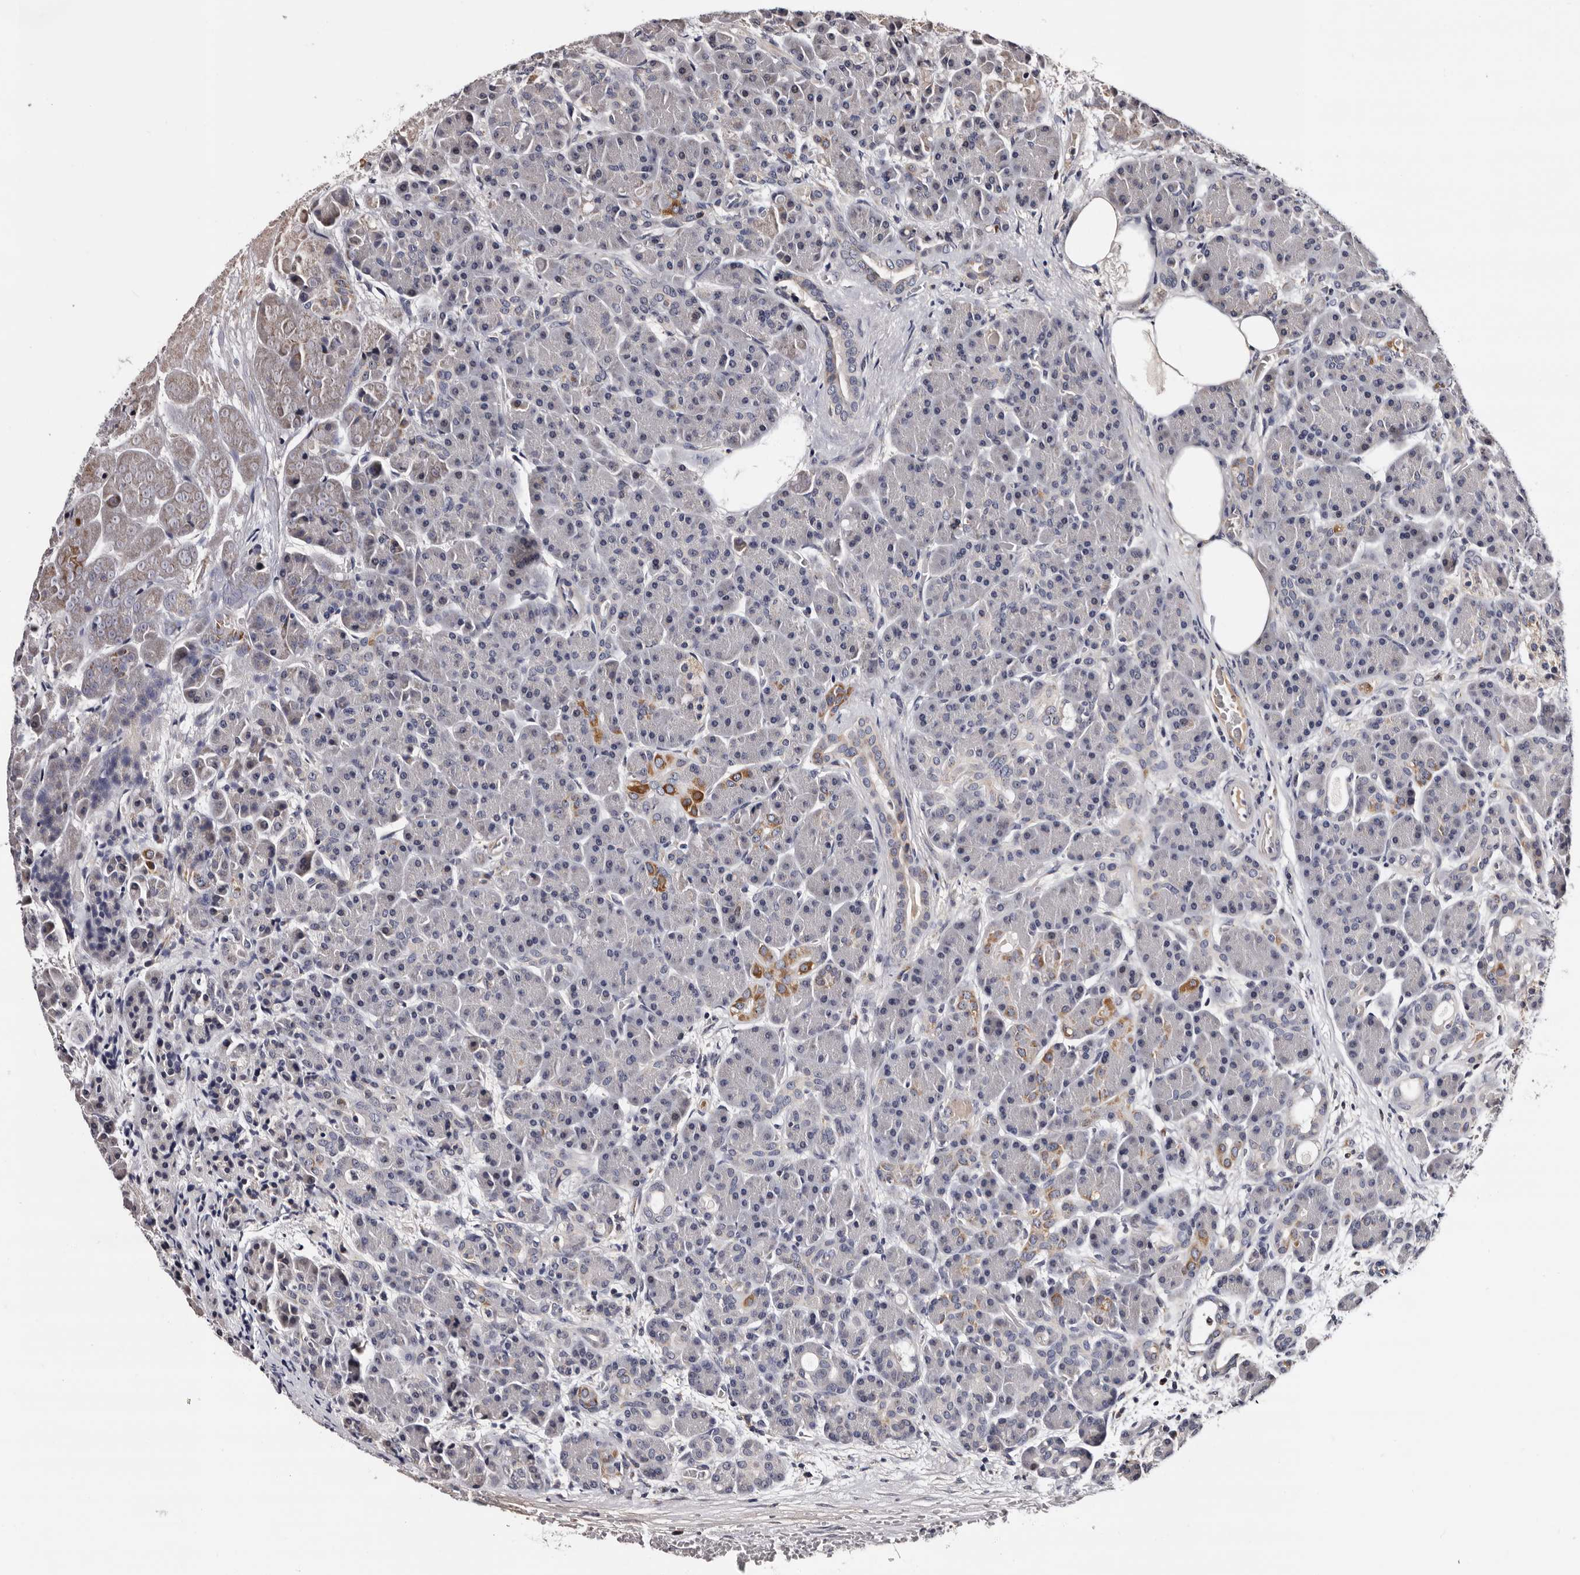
{"staining": {"intensity": "moderate", "quantity": "<25%", "location": "cytoplasmic/membranous"}, "tissue": "pancreas", "cell_type": "Exocrine glandular cells", "image_type": "normal", "snomed": [{"axis": "morphology", "description": "Normal tissue, NOS"}, {"axis": "topography", "description": "Pancreas"}], "caption": "Immunohistochemical staining of benign human pancreas demonstrates low levels of moderate cytoplasmic/membranous staining in approximately <25% of exocrine glandular cells. (Stains: DAB (3,3'-diaminobenzidine) in brown, nuclei in blue, Microscopy: brightfield microscopy at high magnification).", "gene": "TAF4B", "patient": {"sex": "male", "age": 63}}